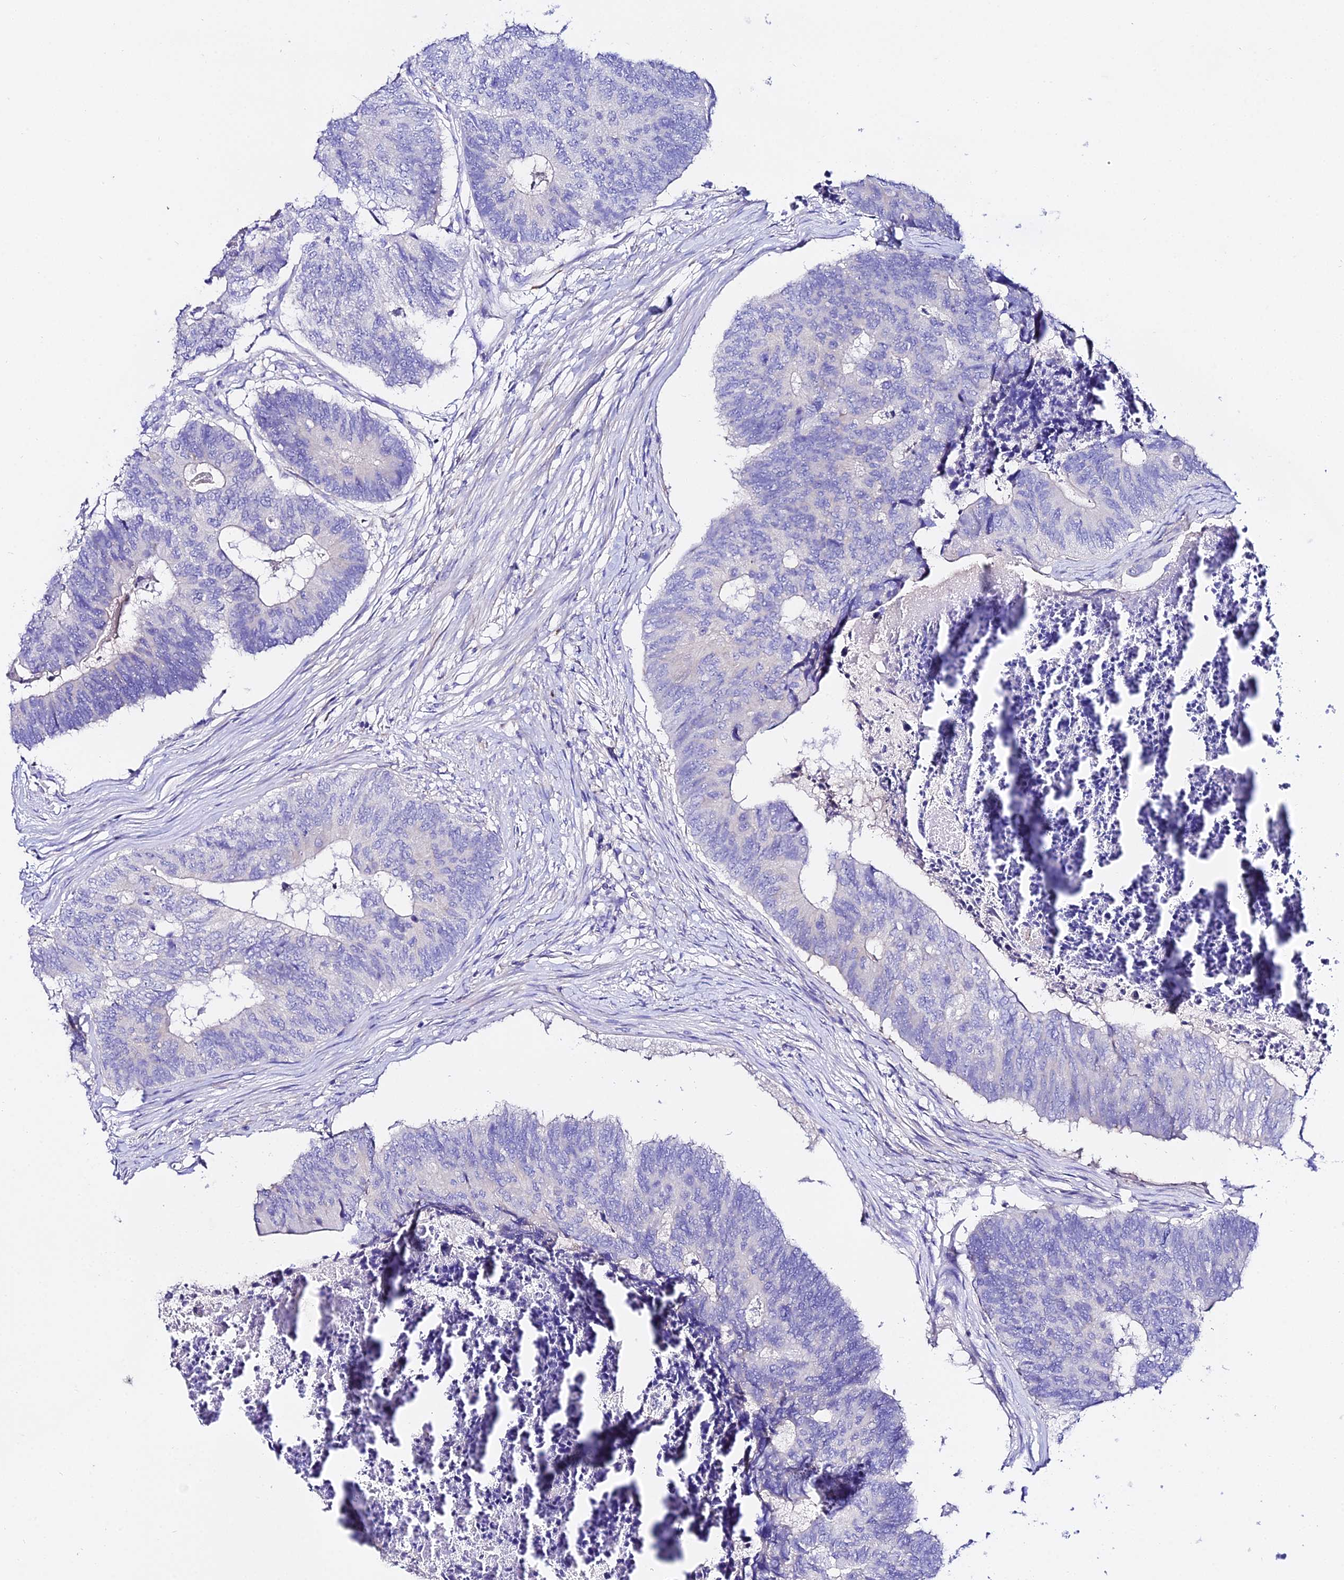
{"staining": {"intensity": "negative", "quantity": "none", "location": "none"}, "tissue": "colorectal cancer", "cell_type": "Tumor cells", "image_type": "cancer", "snomed": [{"axis": "morphology", "description": "Adenocarcinoma, NOS"}, {"axis": "topography", "description": "Colon"}], "caption": "Colorectal cancer stained for a protein using immunohistochemistry reveals no positivity tumor cells.", "gene": "TMEM117", "patient": {"sex": "female", "age": 67}}